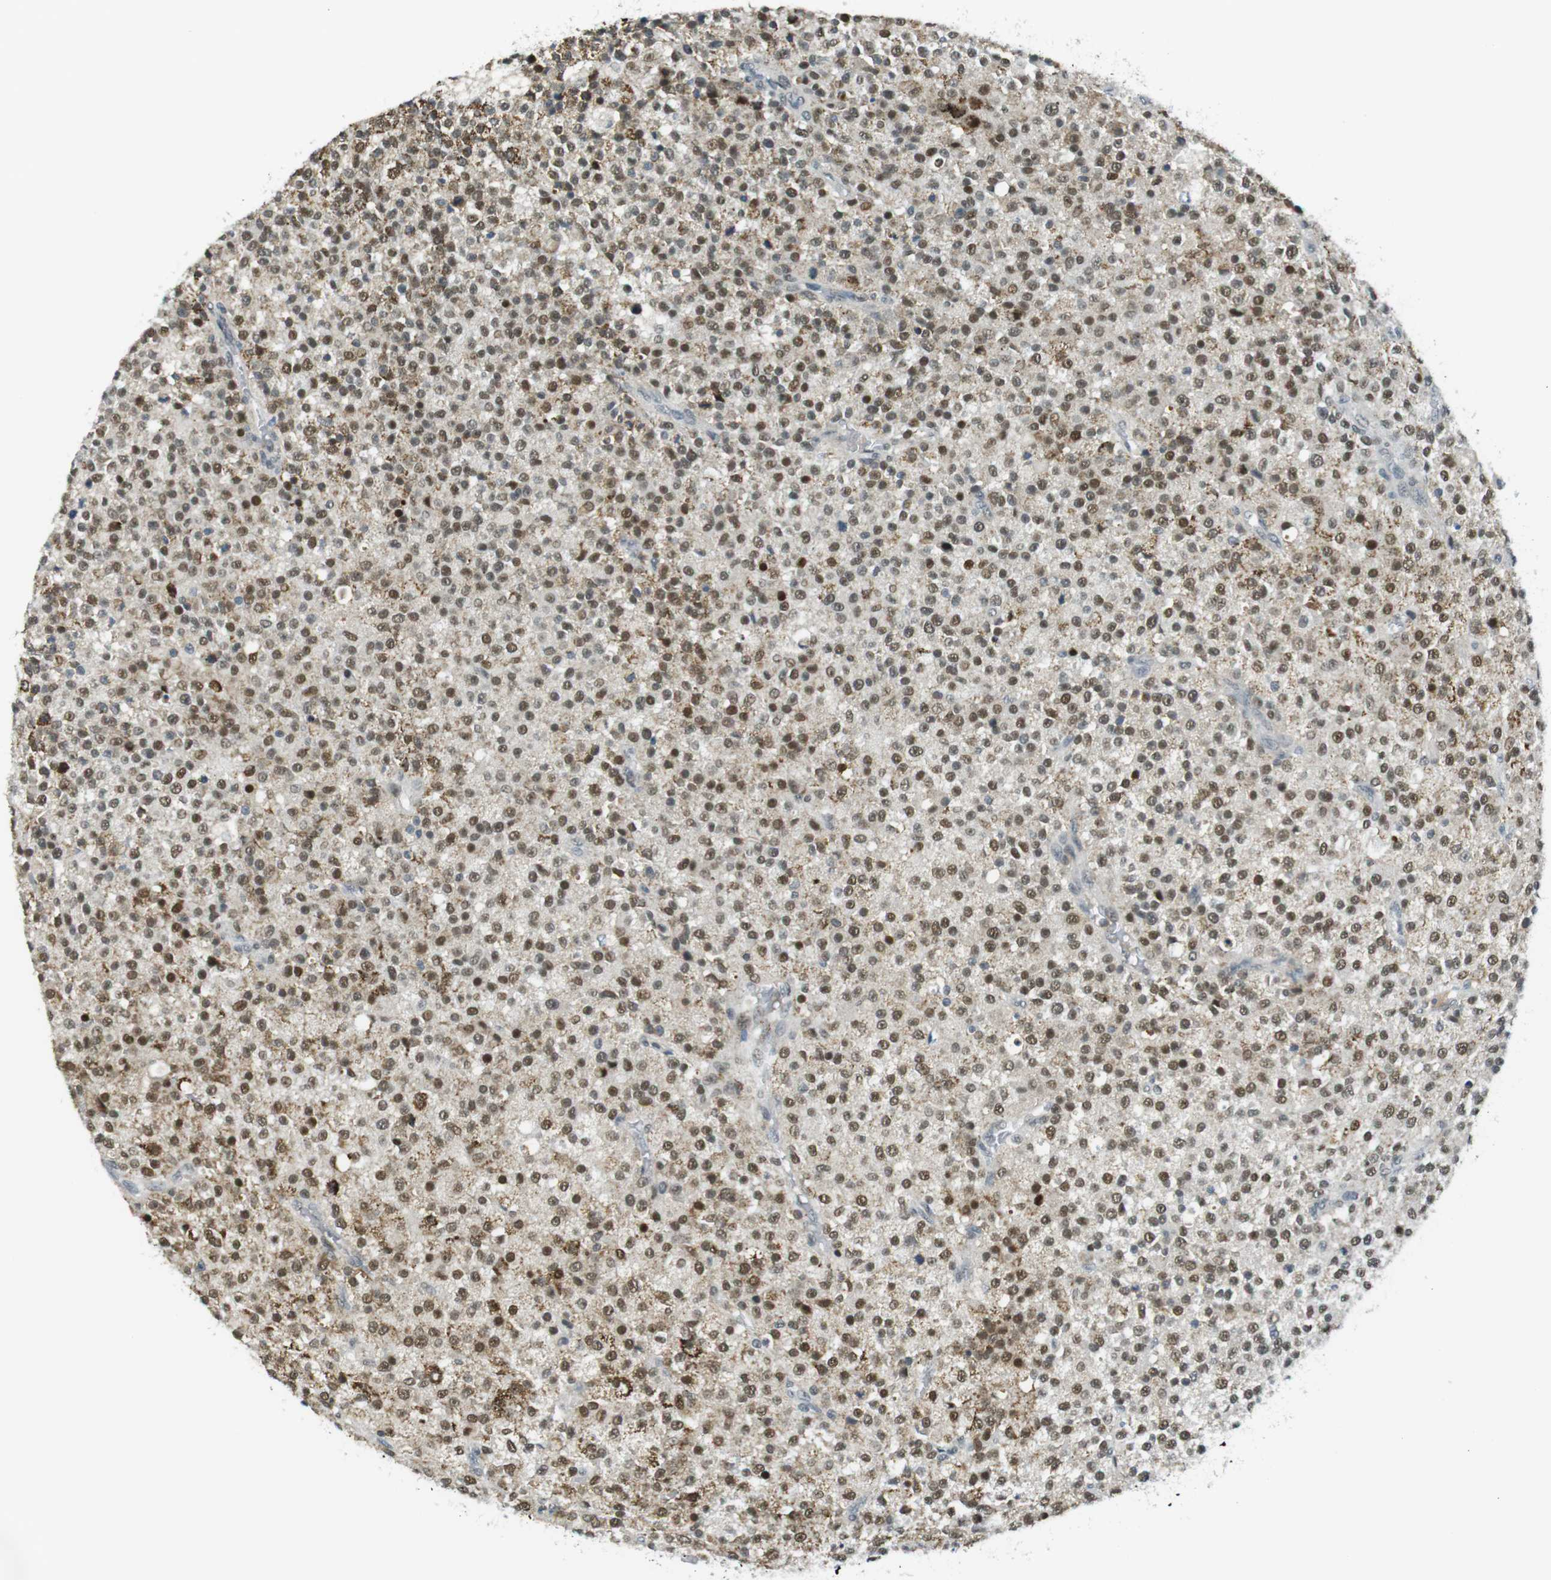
{"staining": {"intensity": "moderate", "quantity": ">75%", "location": "nuclear"}, "tissue": "testis cancer", "cell_type": "Tumor cells", "image_type": "cancer", "snomed": [{"axis": "morphology", "description": "Seminoma, NOS"}, {"axis": "topography", "description": "Testis"}], "caption": "Protein staining shows moderate nuclear staining in about >75% of tumor cells in testis seminoma. The staining is performed using DAB brown chromogen to label protein expression. The nuclei are counter-stained blue using hematoxylin.", "gene": "USP7", "patient": {"sex": "male", "age": 59}}